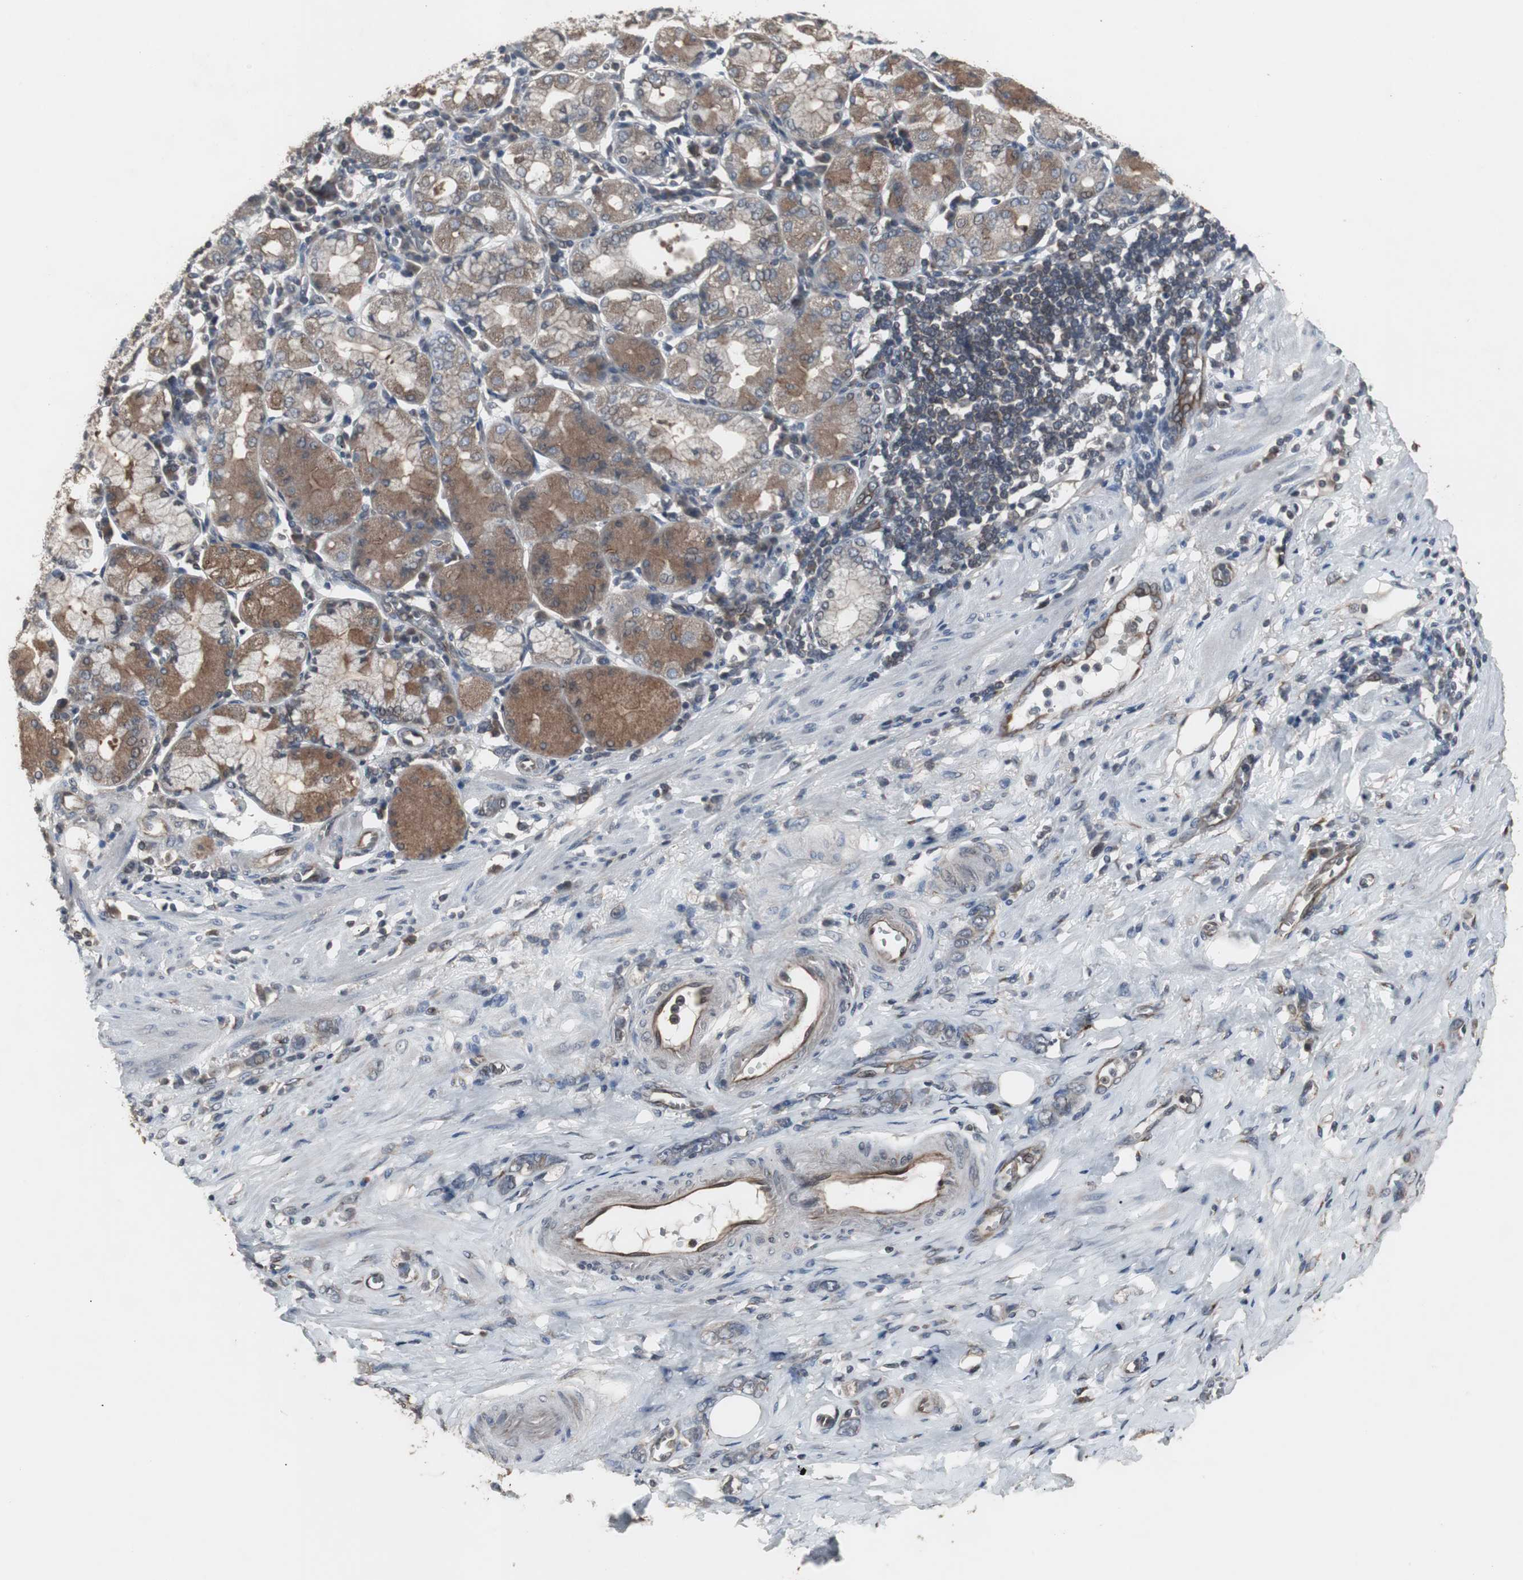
{"staining": {"intensity": "weak", "quantity": "25%-75%", "location": "cytoplasmic/membranous"}, "tissue": "stomach cancer", "cell_type": "Tumor cells", "image_type": "cancer", "snomed": [{"axis": "morphology", "description": "Adenocarcinoma, NOS"}, {"axis": "topography", "description": "Stomach"}], "caption": "Immunohistochemistry (DAB (3,3'-diaminobenzidine)) staining of stomach adenocarcinoma reveals weak cytoplasmic/membranous protein expression in approximately 25%-75% of tumor cells. (Brightfield microscopy of DAB IHC at high magnification).", "gene": "ATP2B2", "patient": {"sex": "male", "age": 82}}